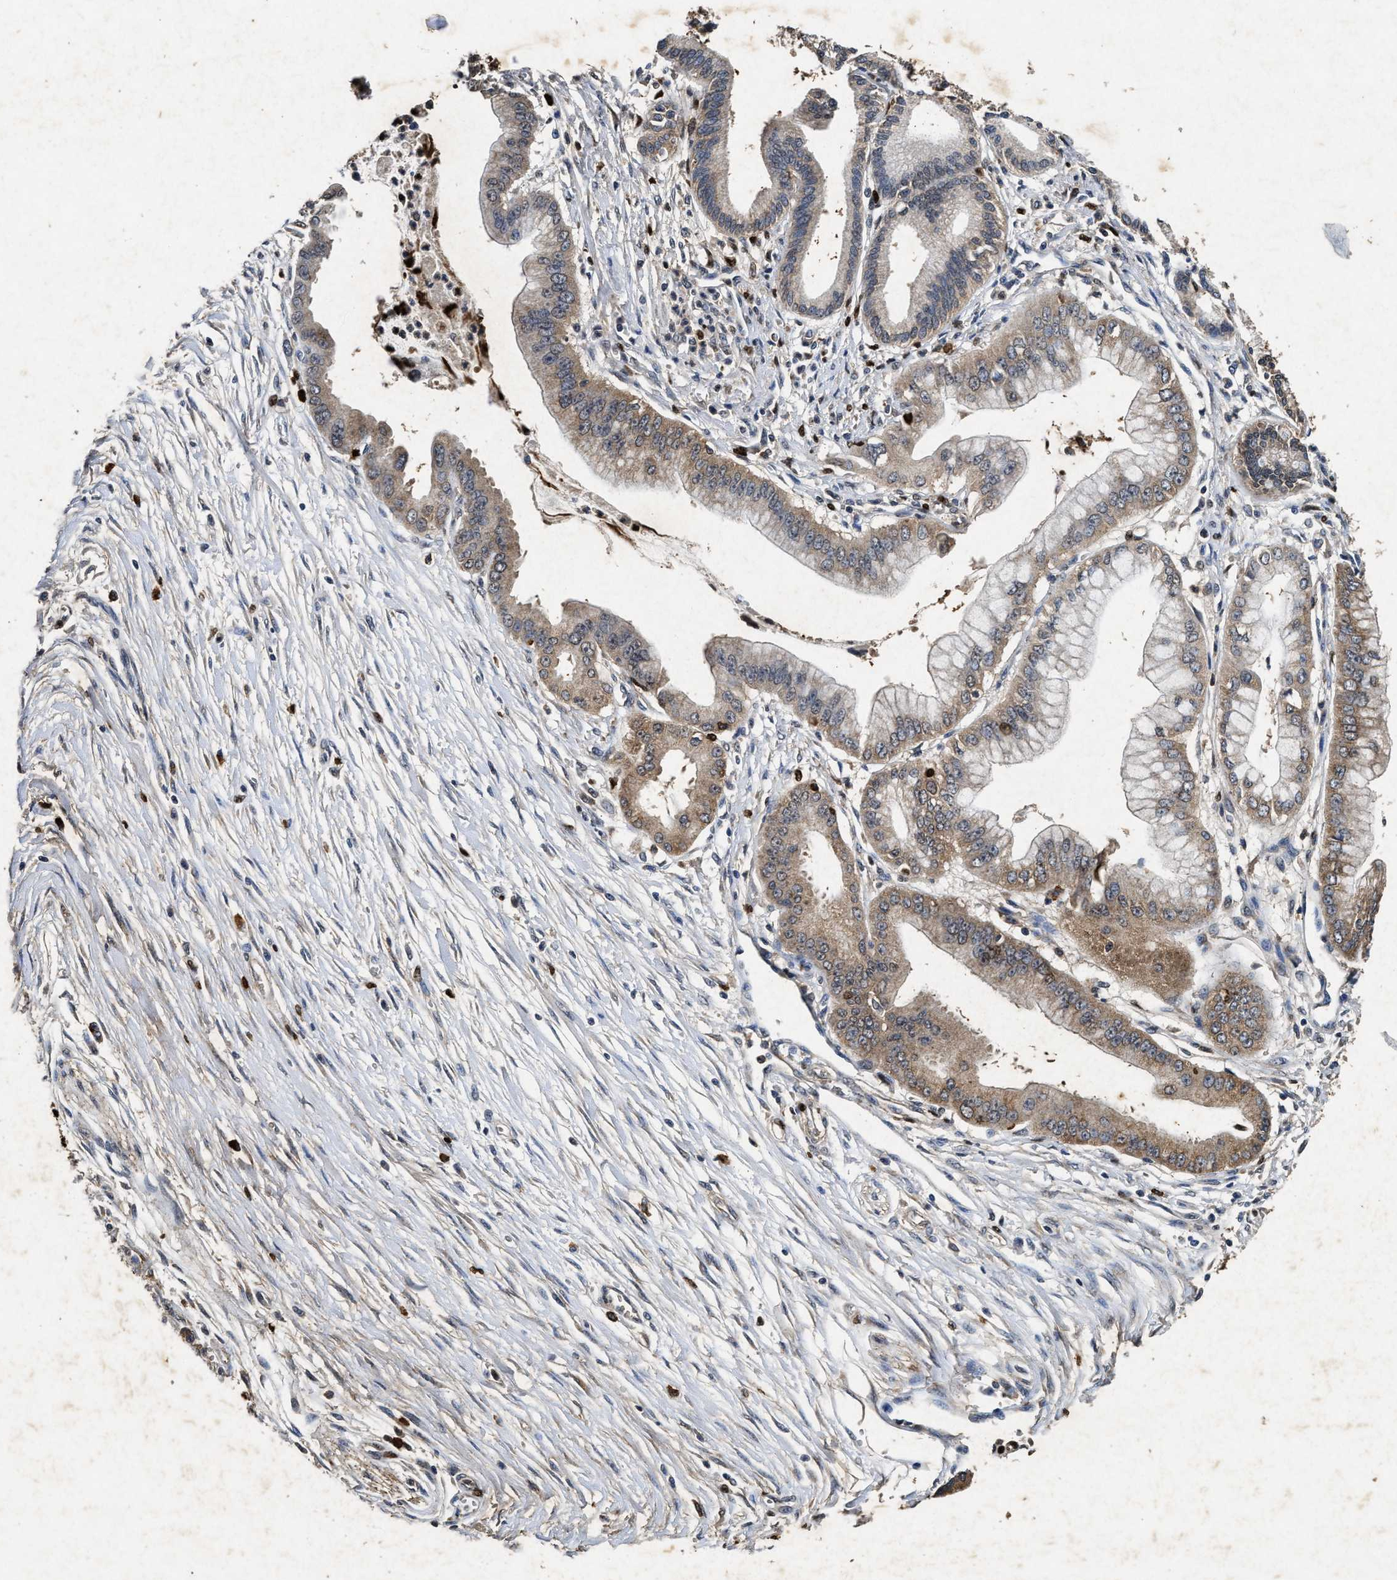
{"staining": {"intensity": "moderate", "quantity": "25%-75%", "location": "cytoplasmic/membranous"}, "tissue": "pancreatic cancer", "cell_type": "Tumor cells", "image_type": "cancer", "snomed": [{"axis": "morphology", "description": "Adenocarcinoma, NOS"}, {"axis": "topography", "description": "Pancreas"}], "caption": "Adenocarcinoma (pancreatic) was stained to show a protein in brown. There is medium levels of moderate cytoplasmic/membranous positivity in approximately 25%-75% of tumor cells. (DAB IHC with brightfield microscopy, high magnification).", "gene": "PDAP1", "patient": {"sex": "male", "age": 59}}